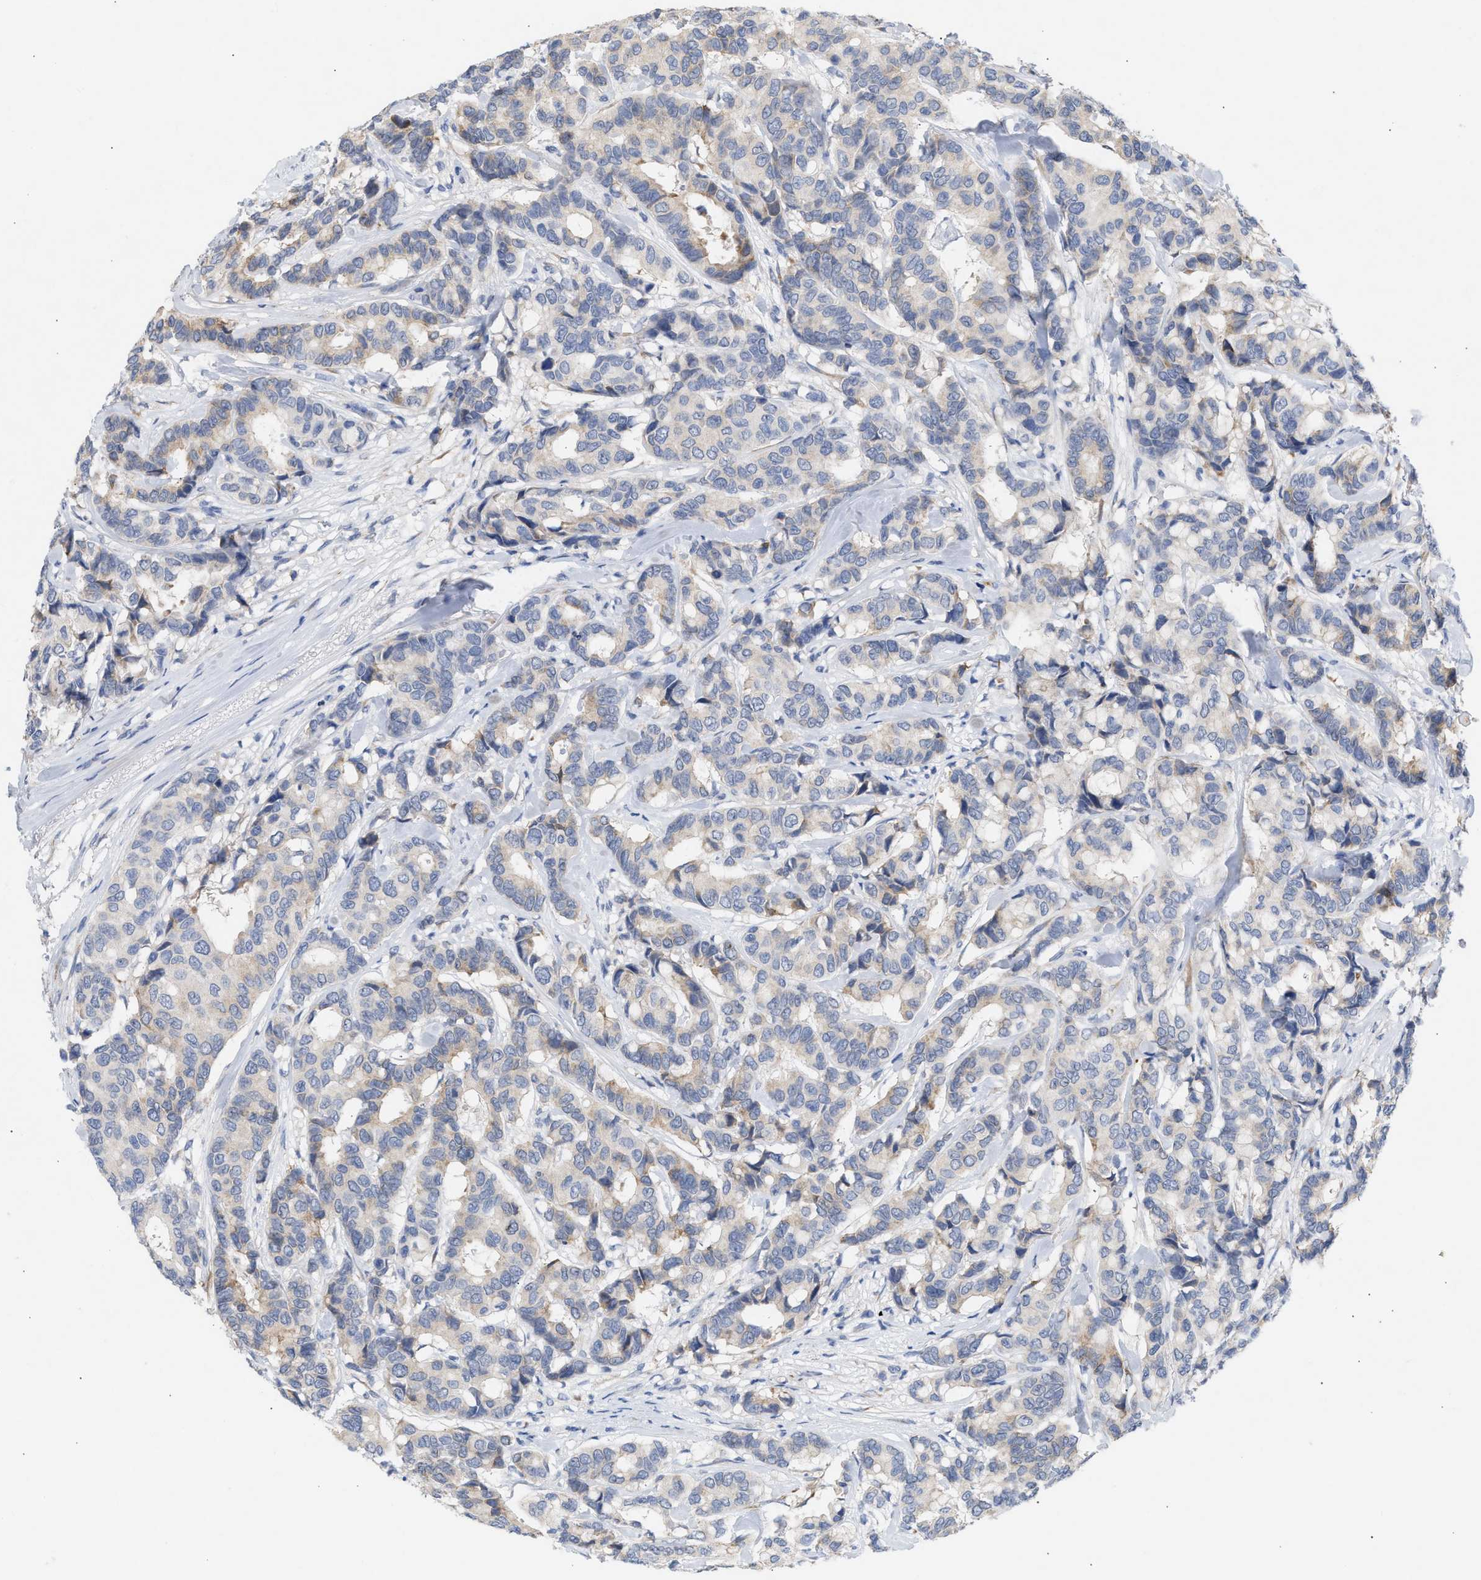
{"staining": {"intensity": "weak", "quantity": "<25%", "location": "cytoplasmic/membranous"}, "tissue": "breast cancer", "cell_type": "Tumor cells", "image_type": "cancer", "snomed": [{"axis": "morphology", "description": "Duct carcinoma"}, {"axis": "topography", "description": "Breast"}], "caption": "Immunohistochemistry (IHC) photomicrograph of human intraductal carcinoma (breast) stained for a protein (brown), which exhibits no staining in tumor cells.", "gene": "SELENOM", "patient": {"sex": "female", "age": 87}}